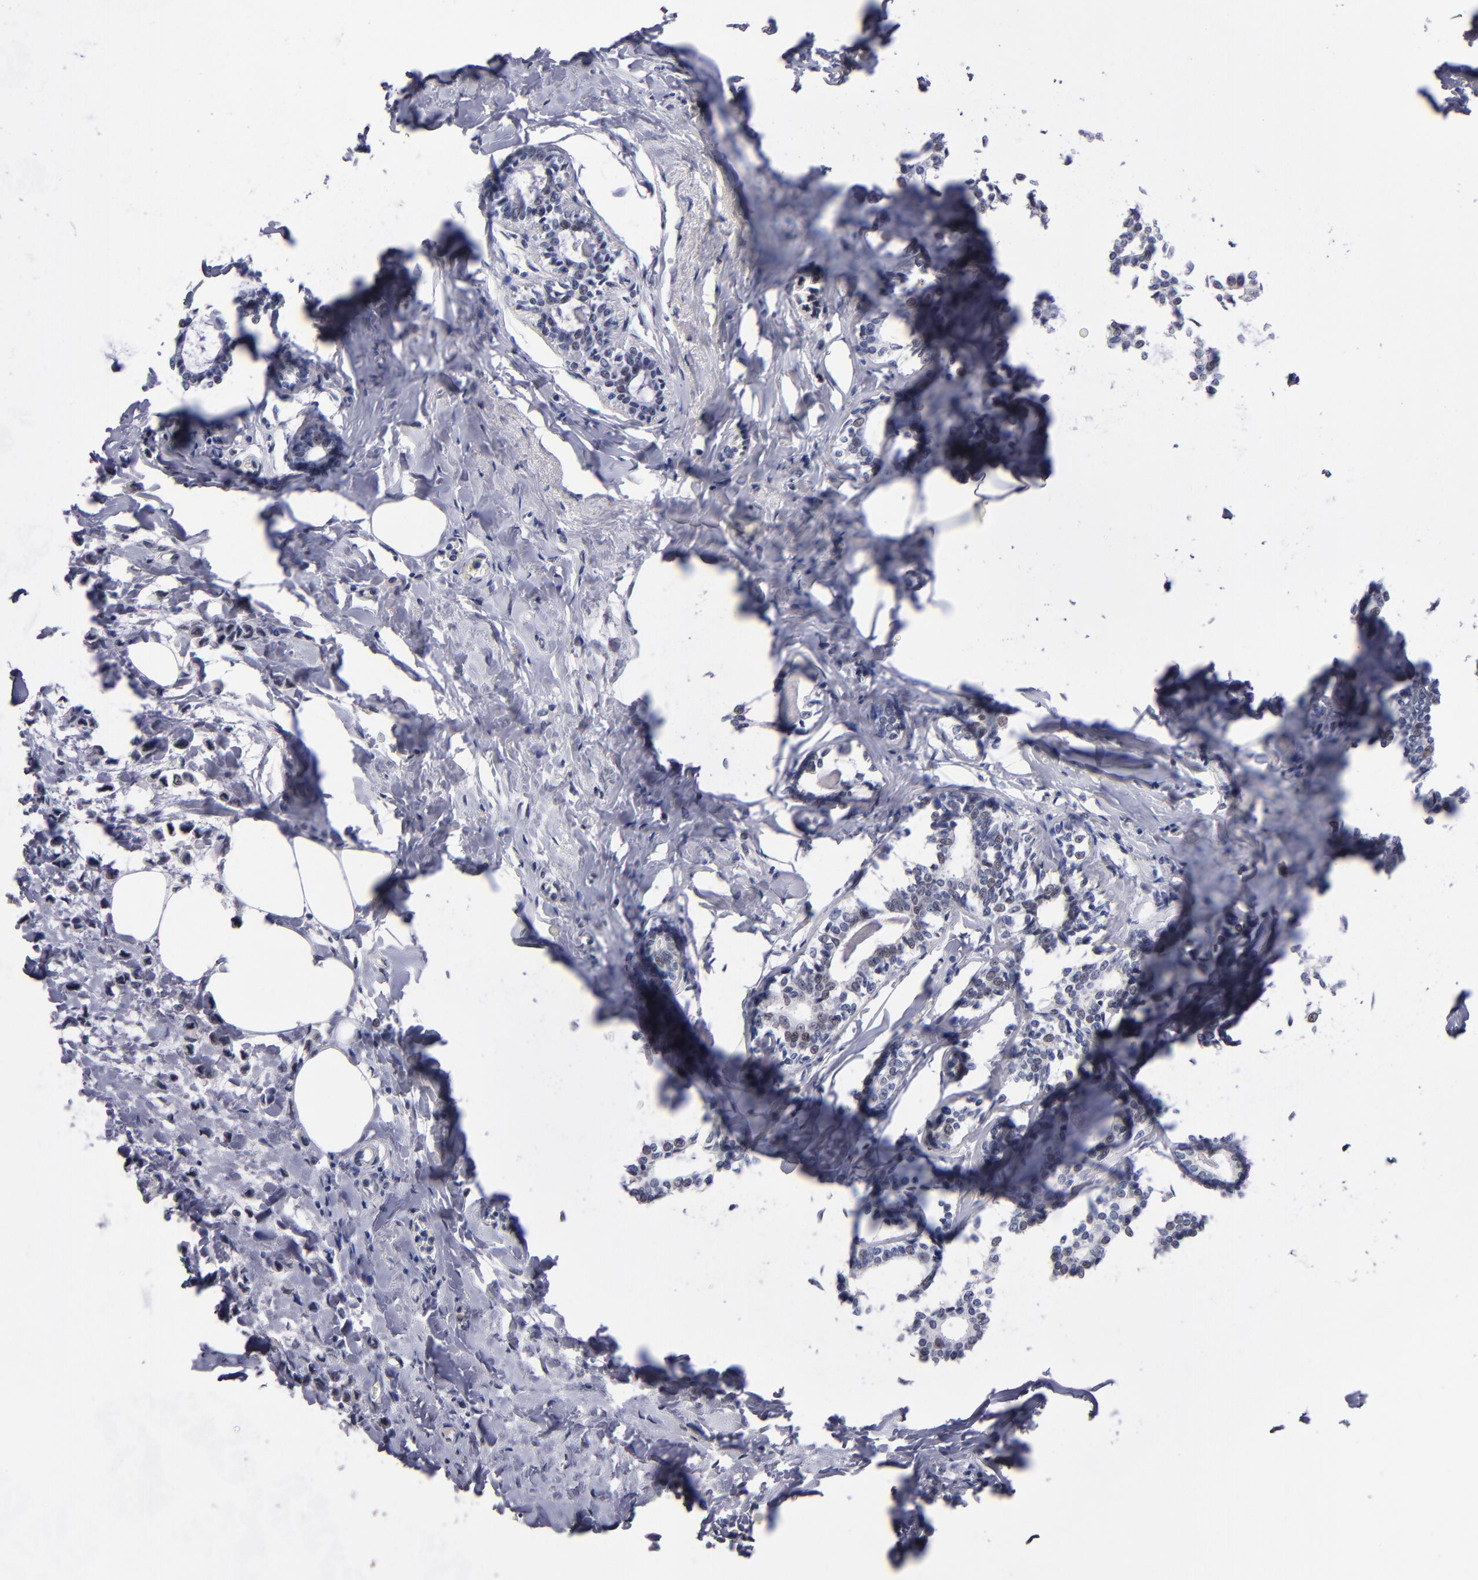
{"staining": {"intensity": "weak", "quantity": "<25%", "location": "nuclear"}, "tissue": "breast cancer", "cell_type": "Tumor cells", "image_type": "cancer", "snomed": [{"axis": "morphology", "description": "Lobular carcinoma"}, {"axis": "topography", "description": "Breast"}], "caption": "A photomicrograph of breast lobular carcinoma stained for a protein reveals no brown staining in tumor cells.", "gene": "OTUB2", "patient": {"sex": "female", "age": 51}}